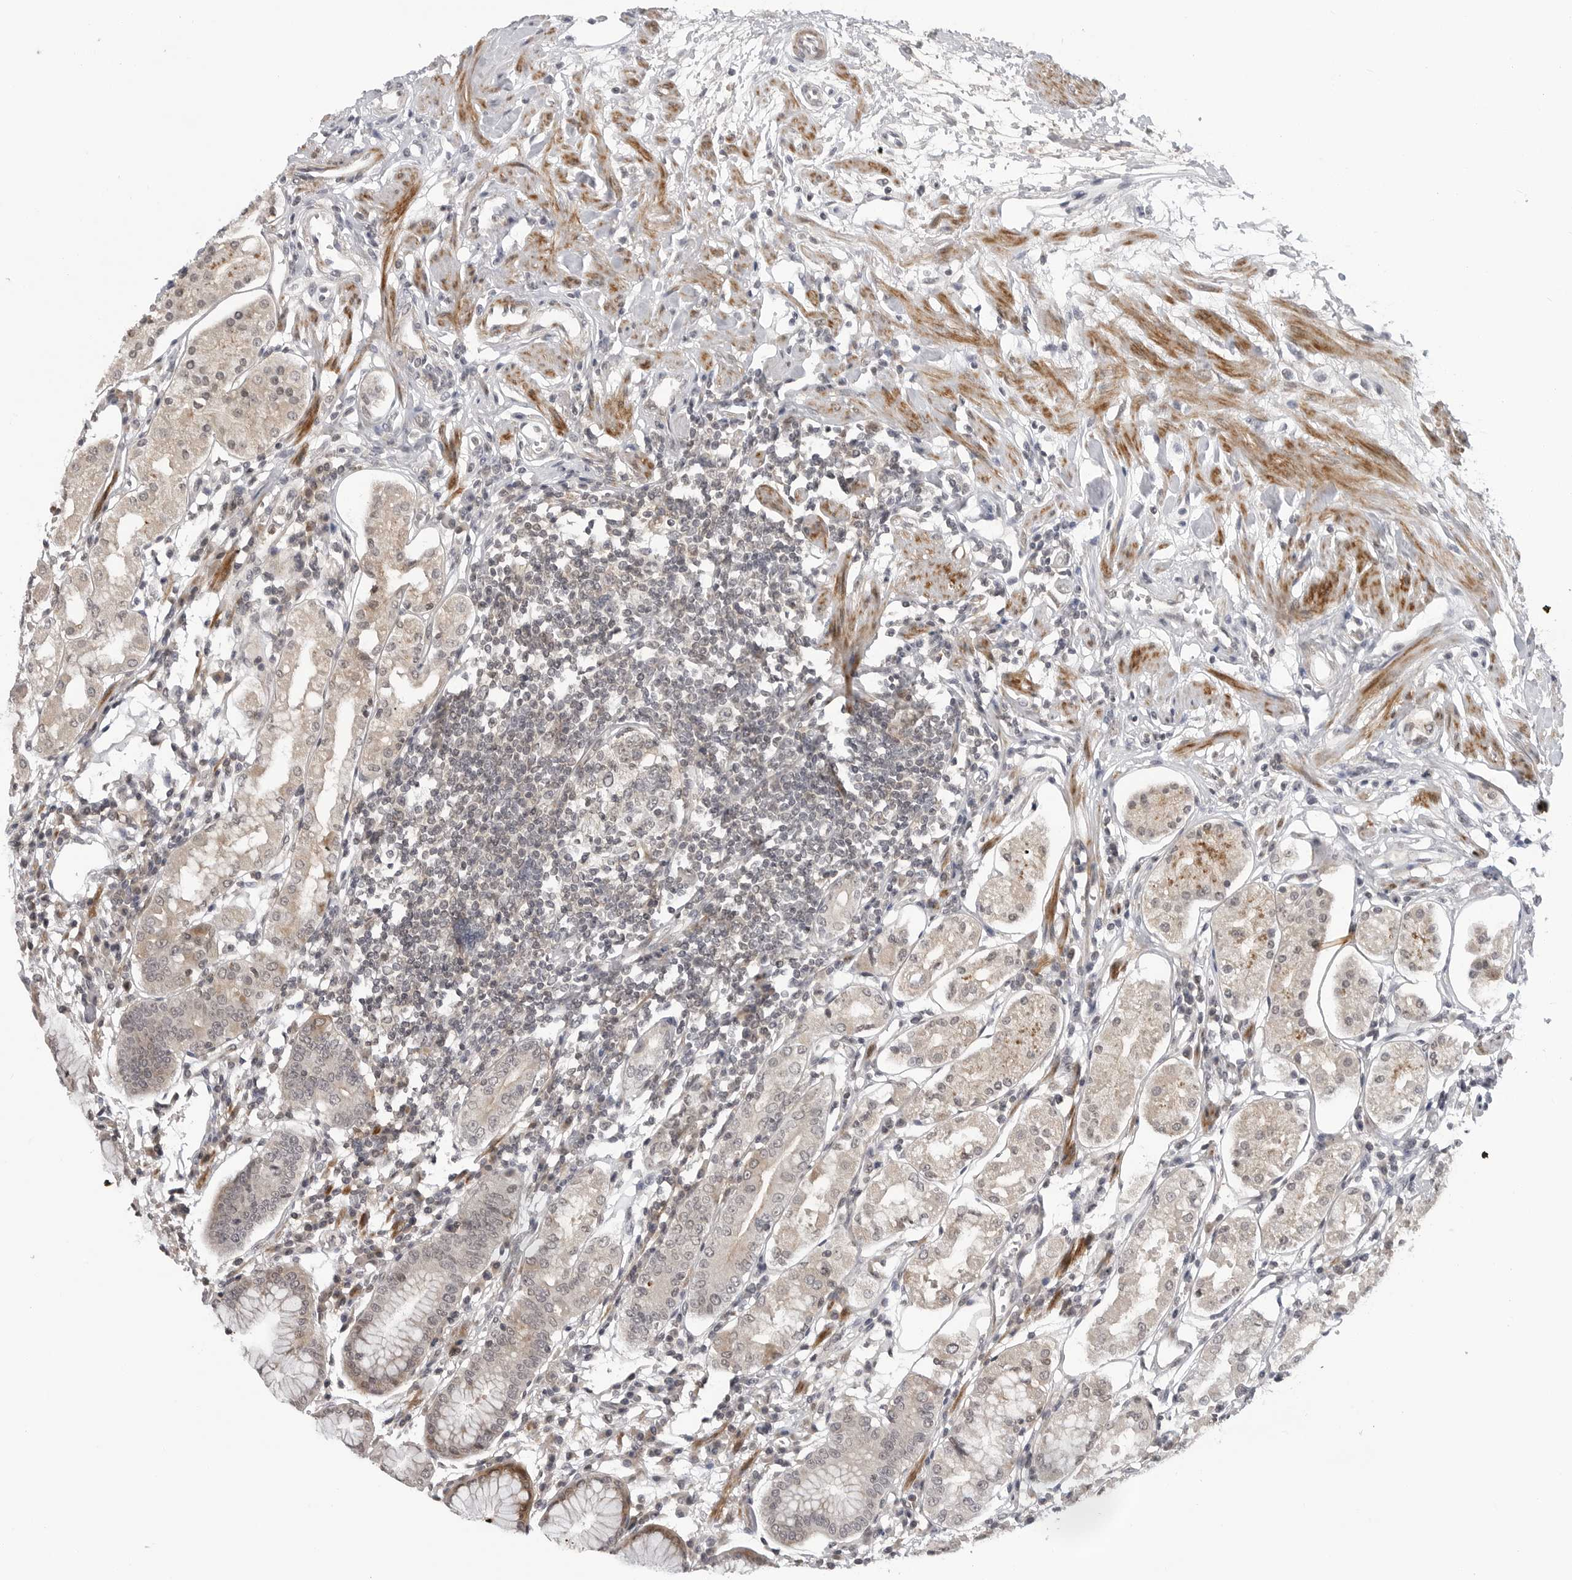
{"staining": {"intensity": "weak", "quantity": "<25%", "location": "cytoplasmic/membranous"}, "tissue": "stomach", "cell_type": "Glandular cells", "image_type": "normal", "snomed": [{"axis": "morphology", "description": "Normal tissue, NOS"}, {"axis": "topography", "description": "Stomach"}, {"axis": "topography", "description": "Stomach, lower"}], "caption": "A high-resolution photomicrograph shows IHC staining of unremarkable stomach, which displays no significant staining in glandular cells.", "gene": "ADAMTS5", "patient": {"sex": "female", "age": 56}}